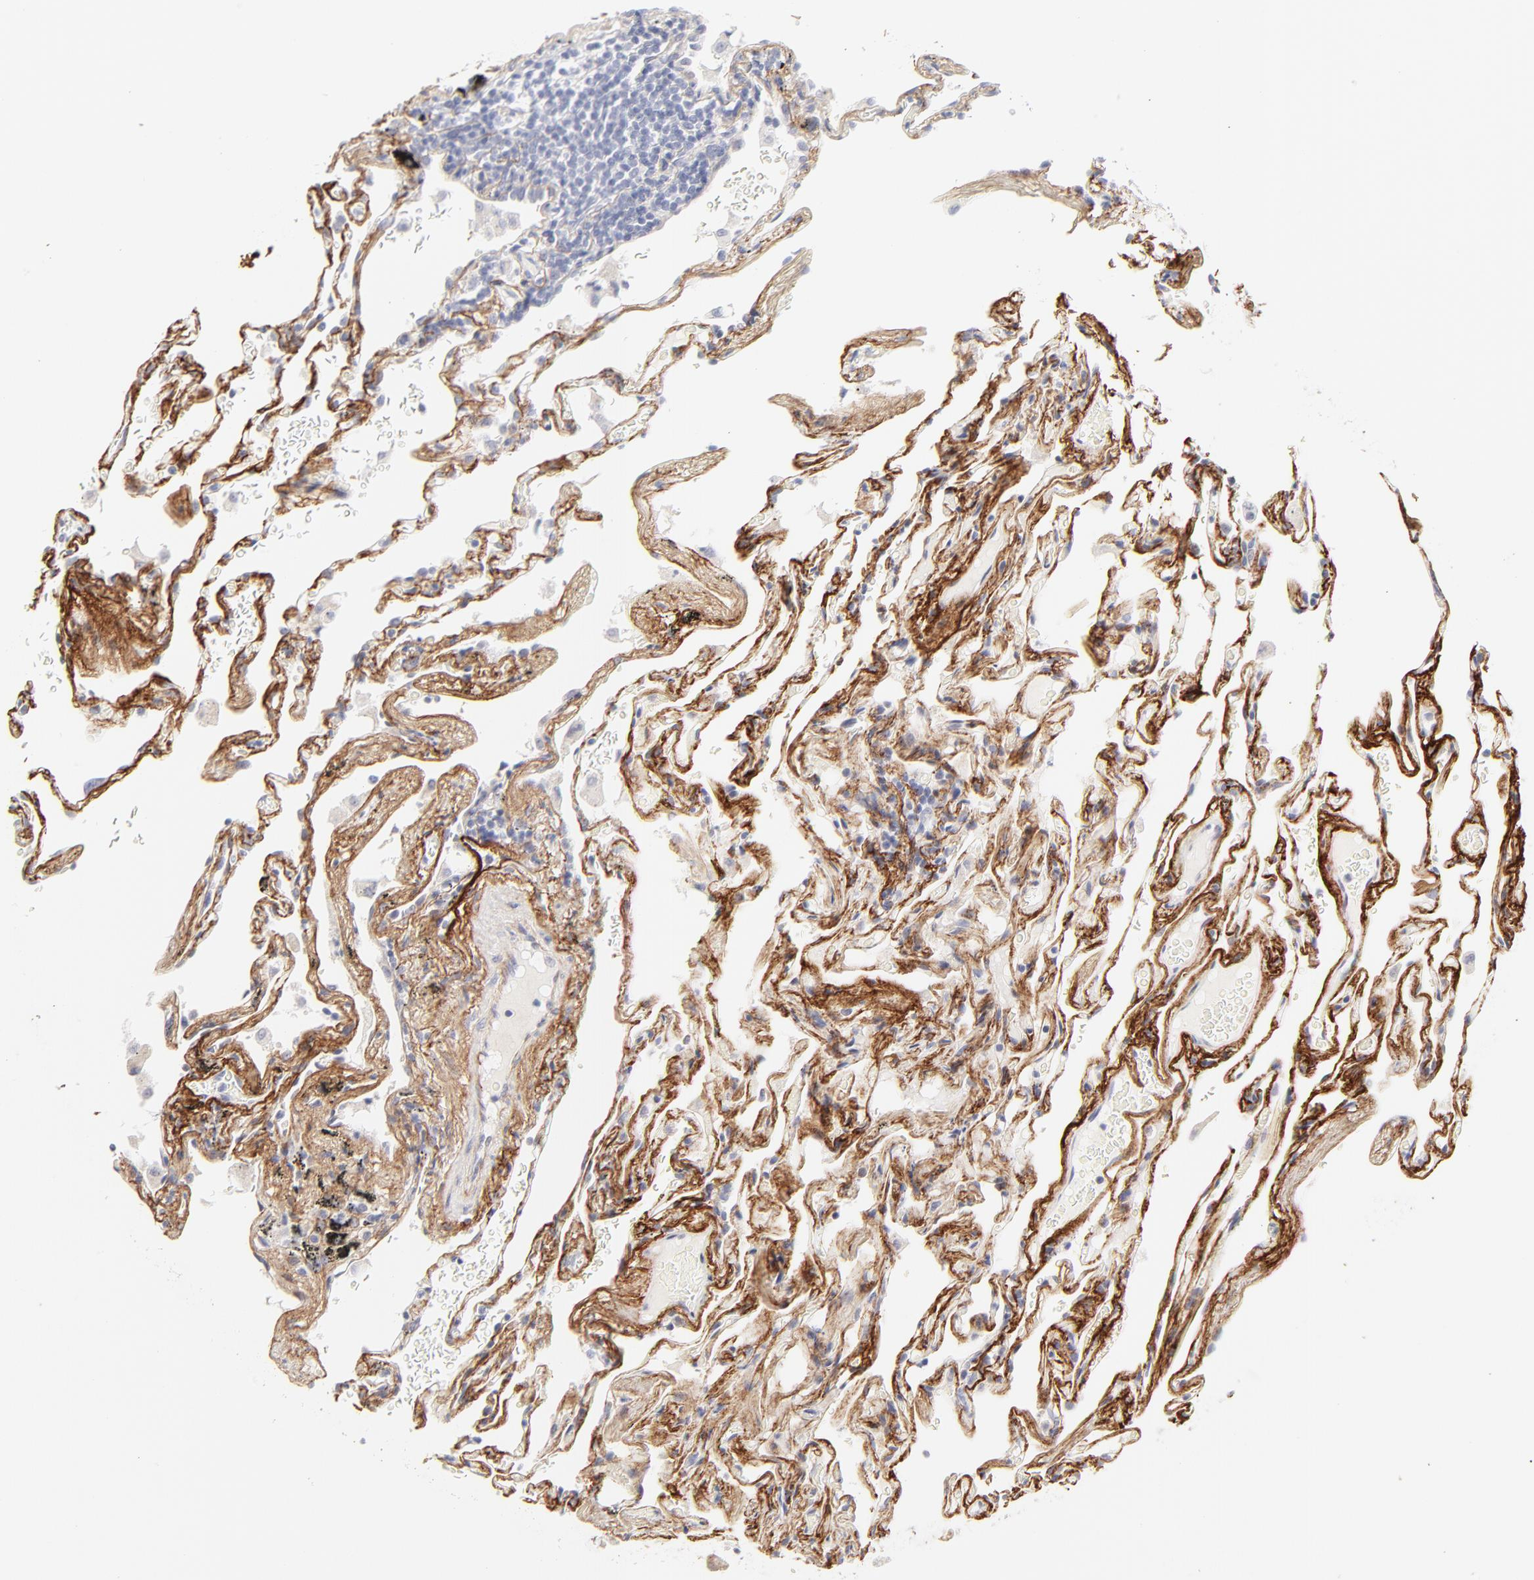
{"staining": {"intensity": "strong", "quantity": ">75%", "location": "cytoplasmic/membranous"}, "tissue": "lung", "cell_type": "Alveolar cells", "image_type": "normal", "snomed": [{"axis": "morphology", "description": "Normal tissue, NOS"}, {"axis": "morphology", "description": "Inflammation, NOS"}, {"axis": "topography", "description": "Lung"}], "caption": "IHC staining of normal lung, which demonstrates high levels of strong cytoplasmic/membranous expression in about >75% of alveolar cells indicating strong cytoplasmic/membranous protein positivity. The staining was performed using DAB (brown) for protein detection and nuclei were counterstained in hematoxylin (blue).", "gene": "NPNT", "patient": {"sex": "male", "age": 69}}